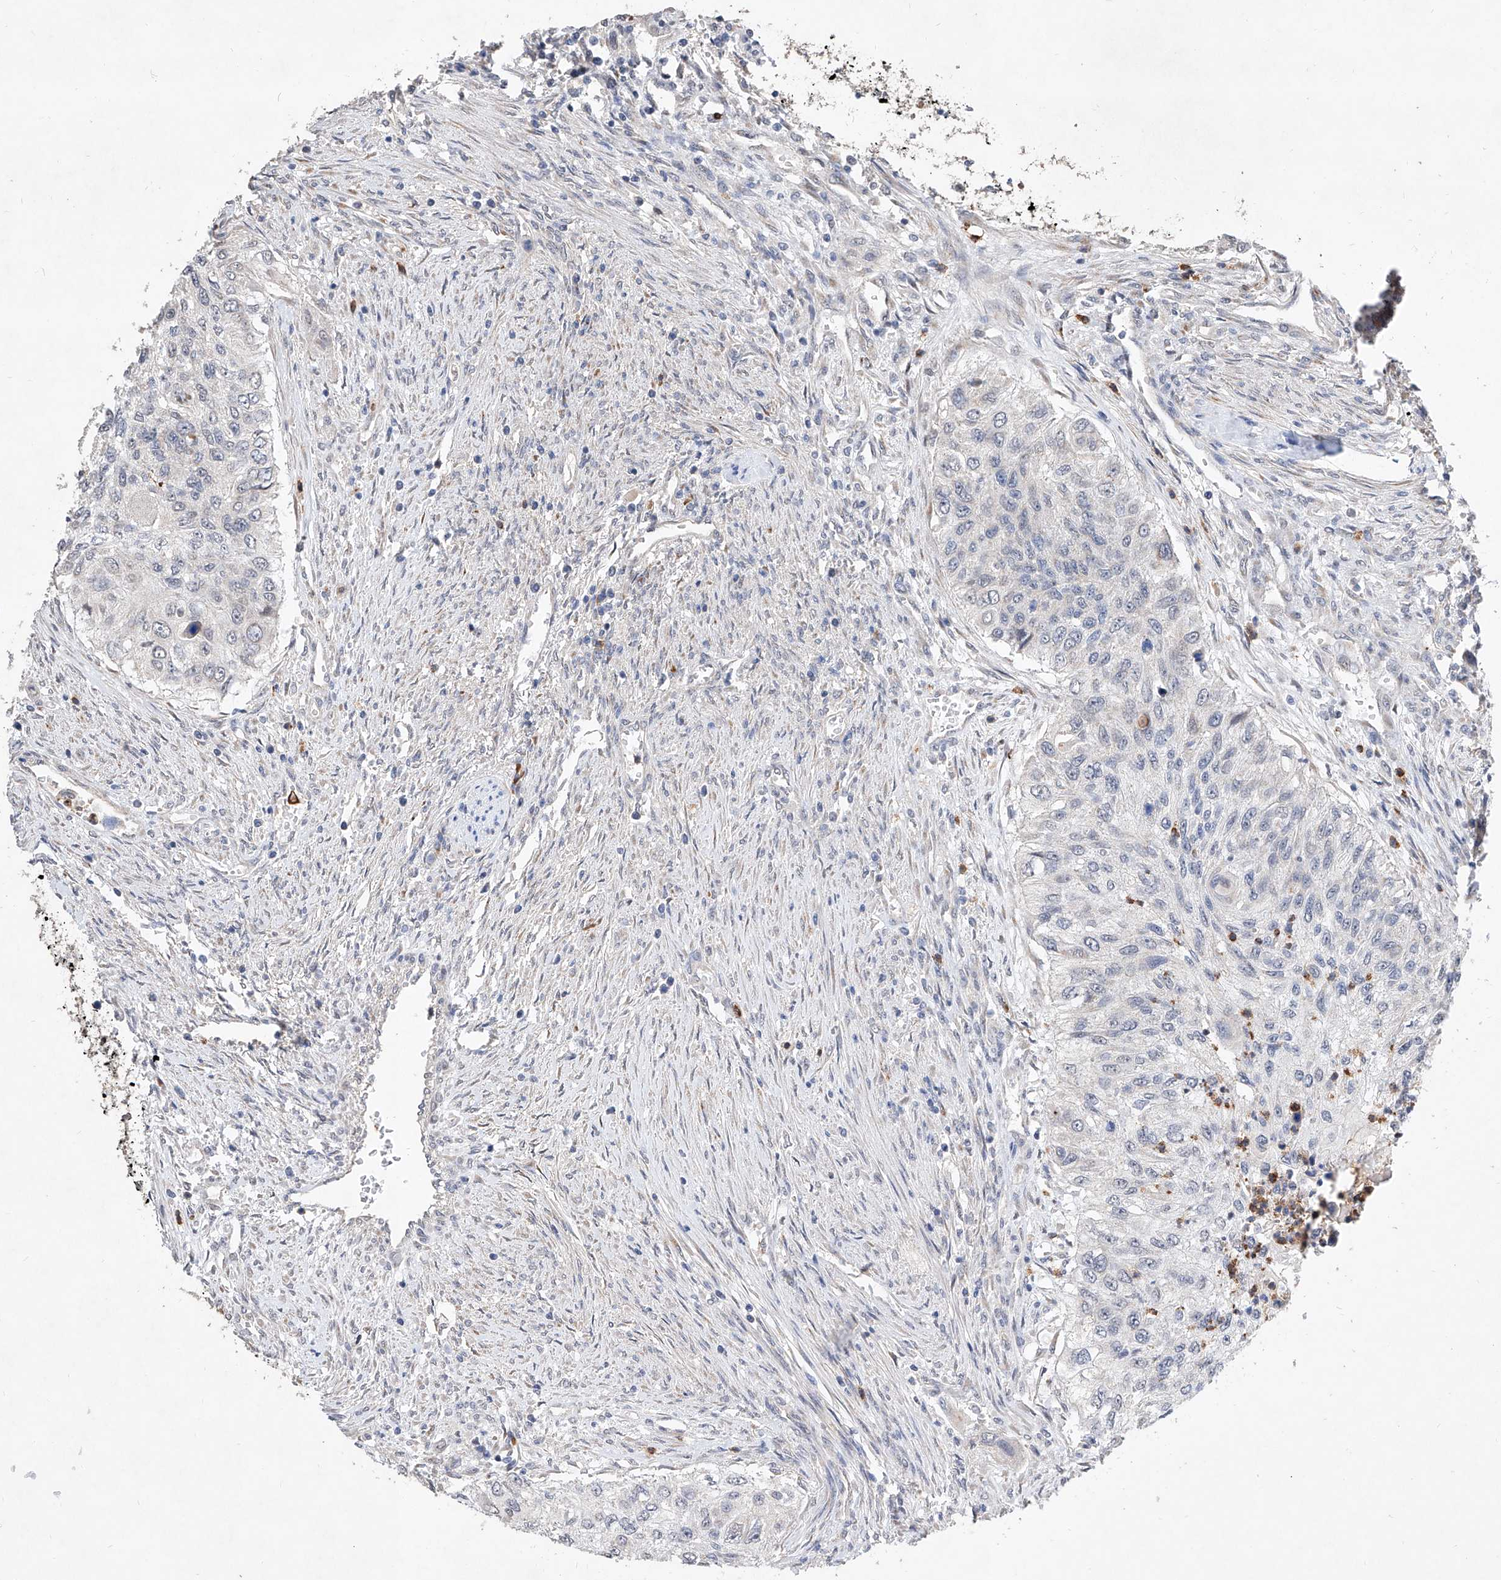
{"staining": {"intensity": "negative", "quantity": "none", "location": "none"}, "tissue": "urothelial cancer", "cell_type": "Tumor cells", "image_type": "cancer", "snomed": [{"axis": "morphology", "description": "Urothelial carcinoma, High grade"}, {"axis": "topography", "description": "Urinary bladder"}], "caption": "A high-resolution image shows IHC staining of urothelial cancer, which displays no significant staining in tumor cells. (DAB (3,3'-diaminobenzidine) IHC, high magnification).", "gene": "MFSD4B", "patient": {"sex": "female", "age": 60}}